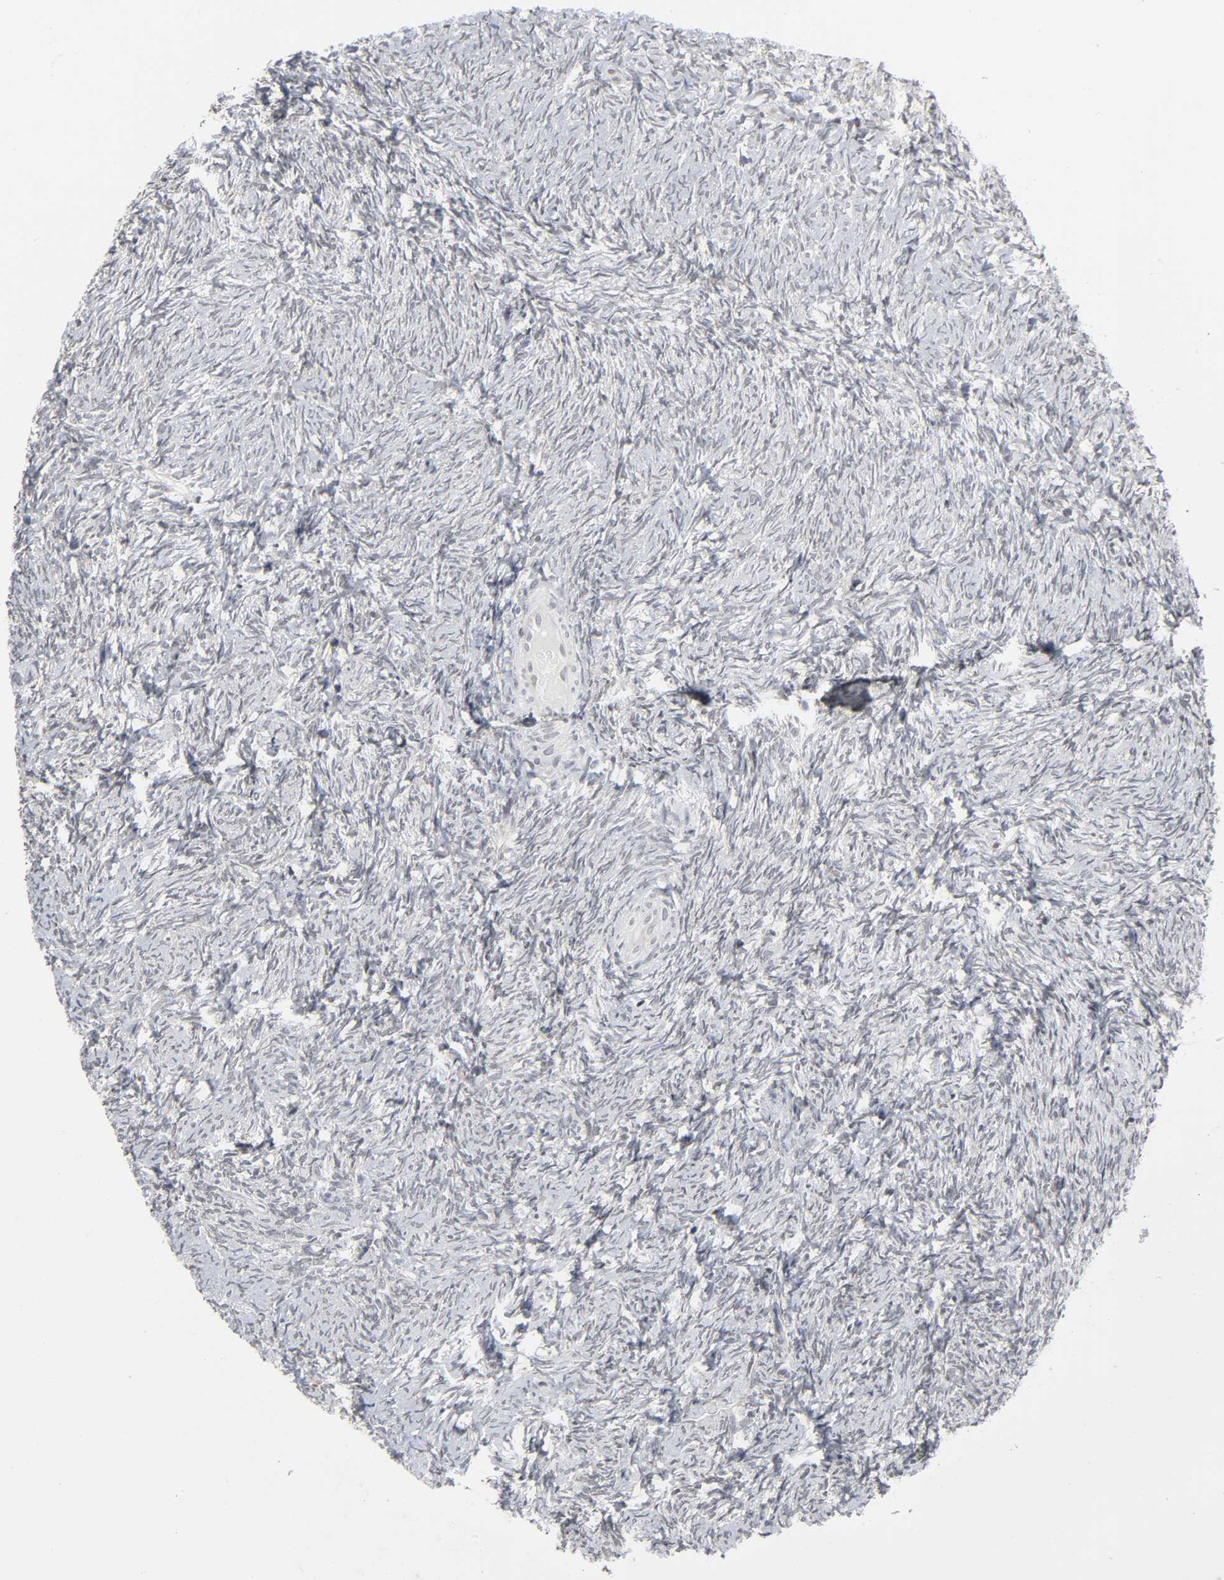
{"staining": {"intensity": "negative", "quantity": "none", "location": "none"}, "tissue": "ovary", "cell_type": "Follicle cells", "image_type": "normal", "snomed": [{"axis": "morphology", "description": "Normal tissue, NOS"}, {"axis": "topography", "description": "Ovary"}], "caption": "High magnification brightfield microscopy of unremarkable ovary stained with DAB (brown) and counterstained with hematoxylin (blue): follicle cells show no significant positivity. Brightfield microscopy of IHC stained with DAB (brown) and hematoxylin (blue), captured at high magnification.", "gene": "MUC1", "patient": {"sex": "female", "age": 60}}